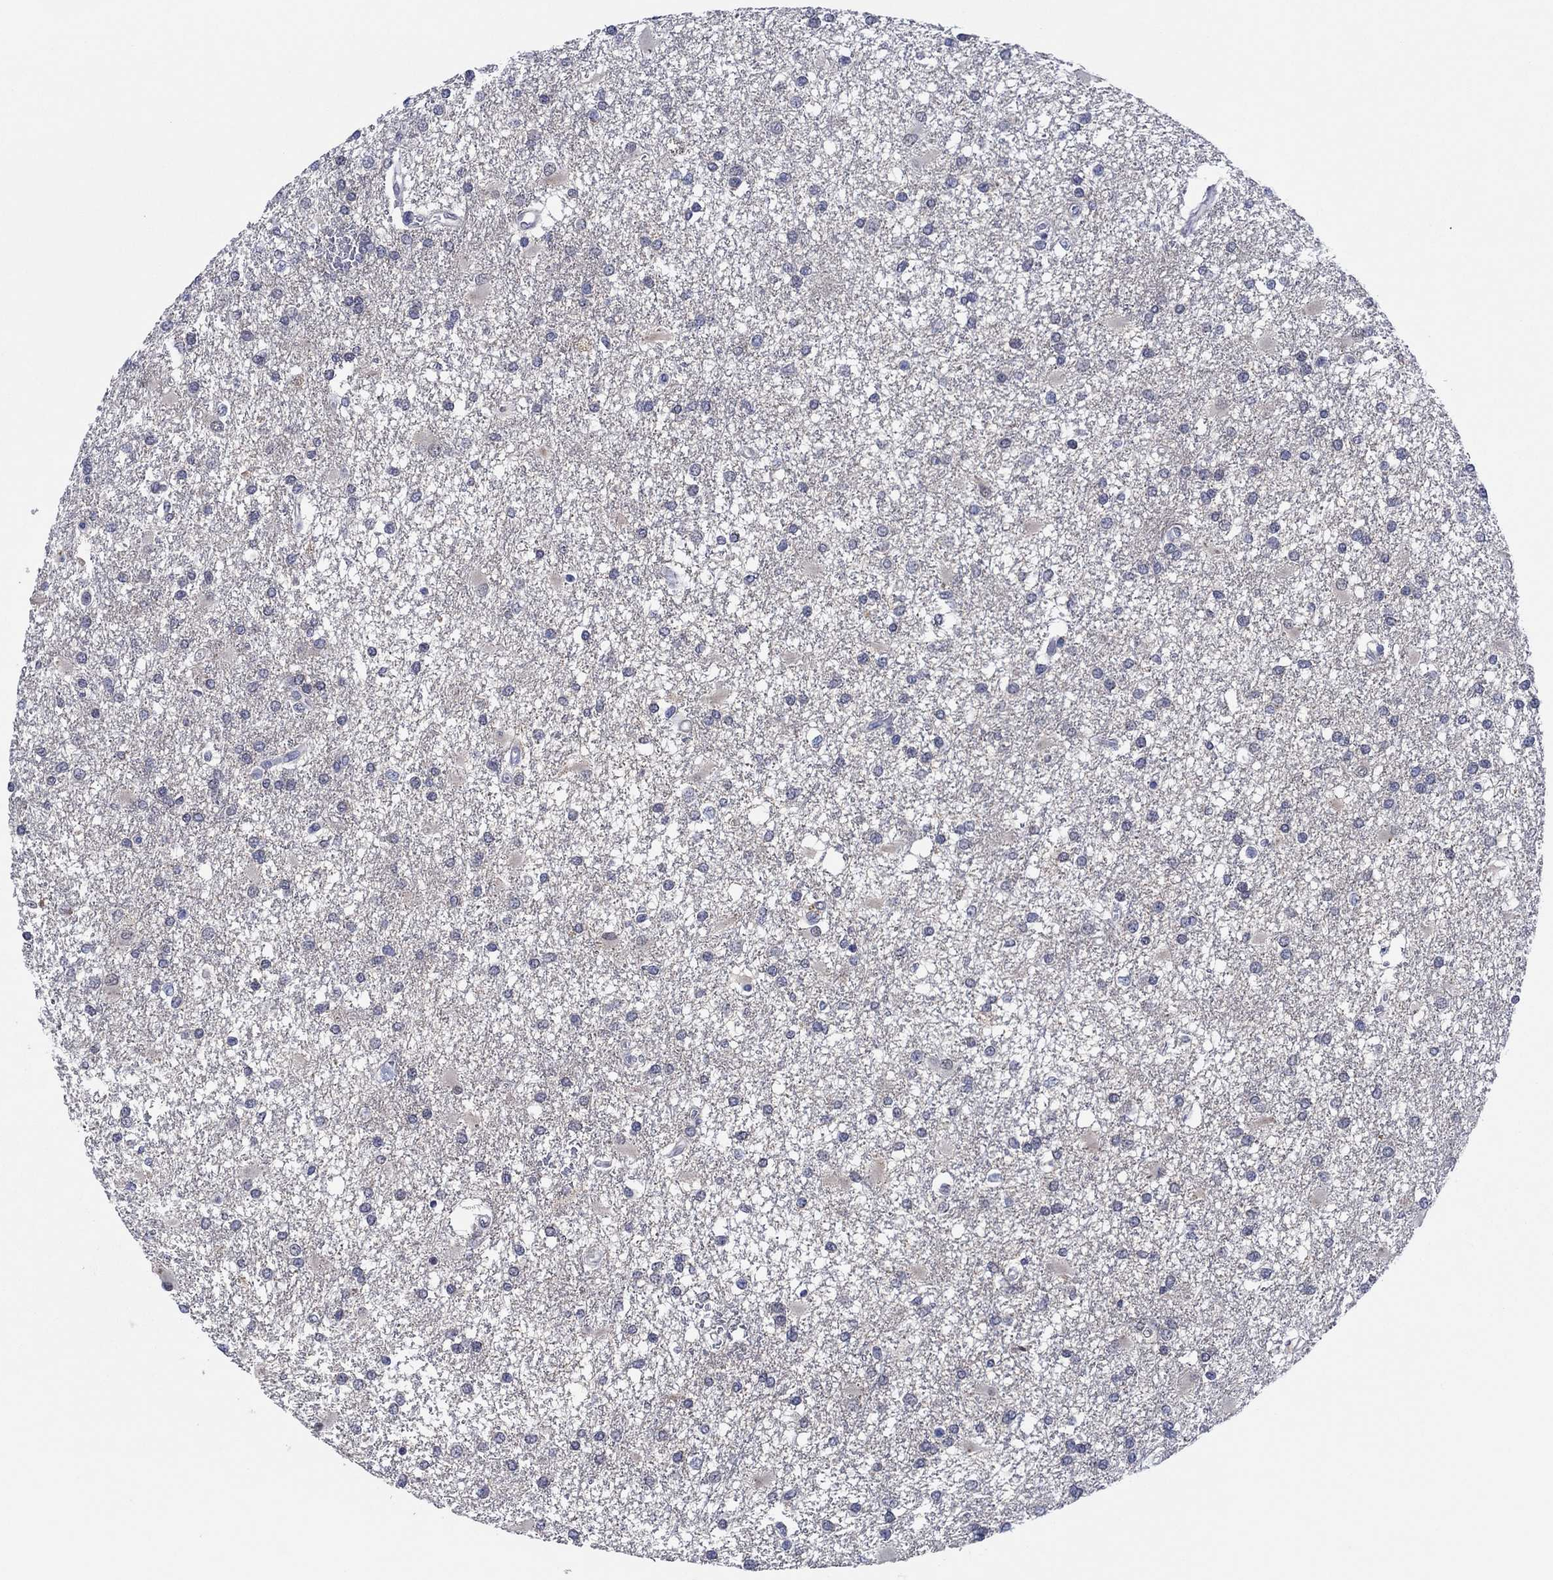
{"staining": {"intensity": "negative", "quantity": "none", "location": "none"}, "tissue": "glioma", "cell_type": "Tumor cells", "image_type": "cancer", "snomed": [{"axis": "morphology", "description": "Glioma, malignant, High grade"}, {"axis": "topography", "description": "Cerebral cortex"}], "caption": "Immunohistochemical staining of high-grade glioma (malignant) shows no significant positivity in tumor cells.", "gene": "PRRT3", "patient": {"sex": "male", "age": 79}}